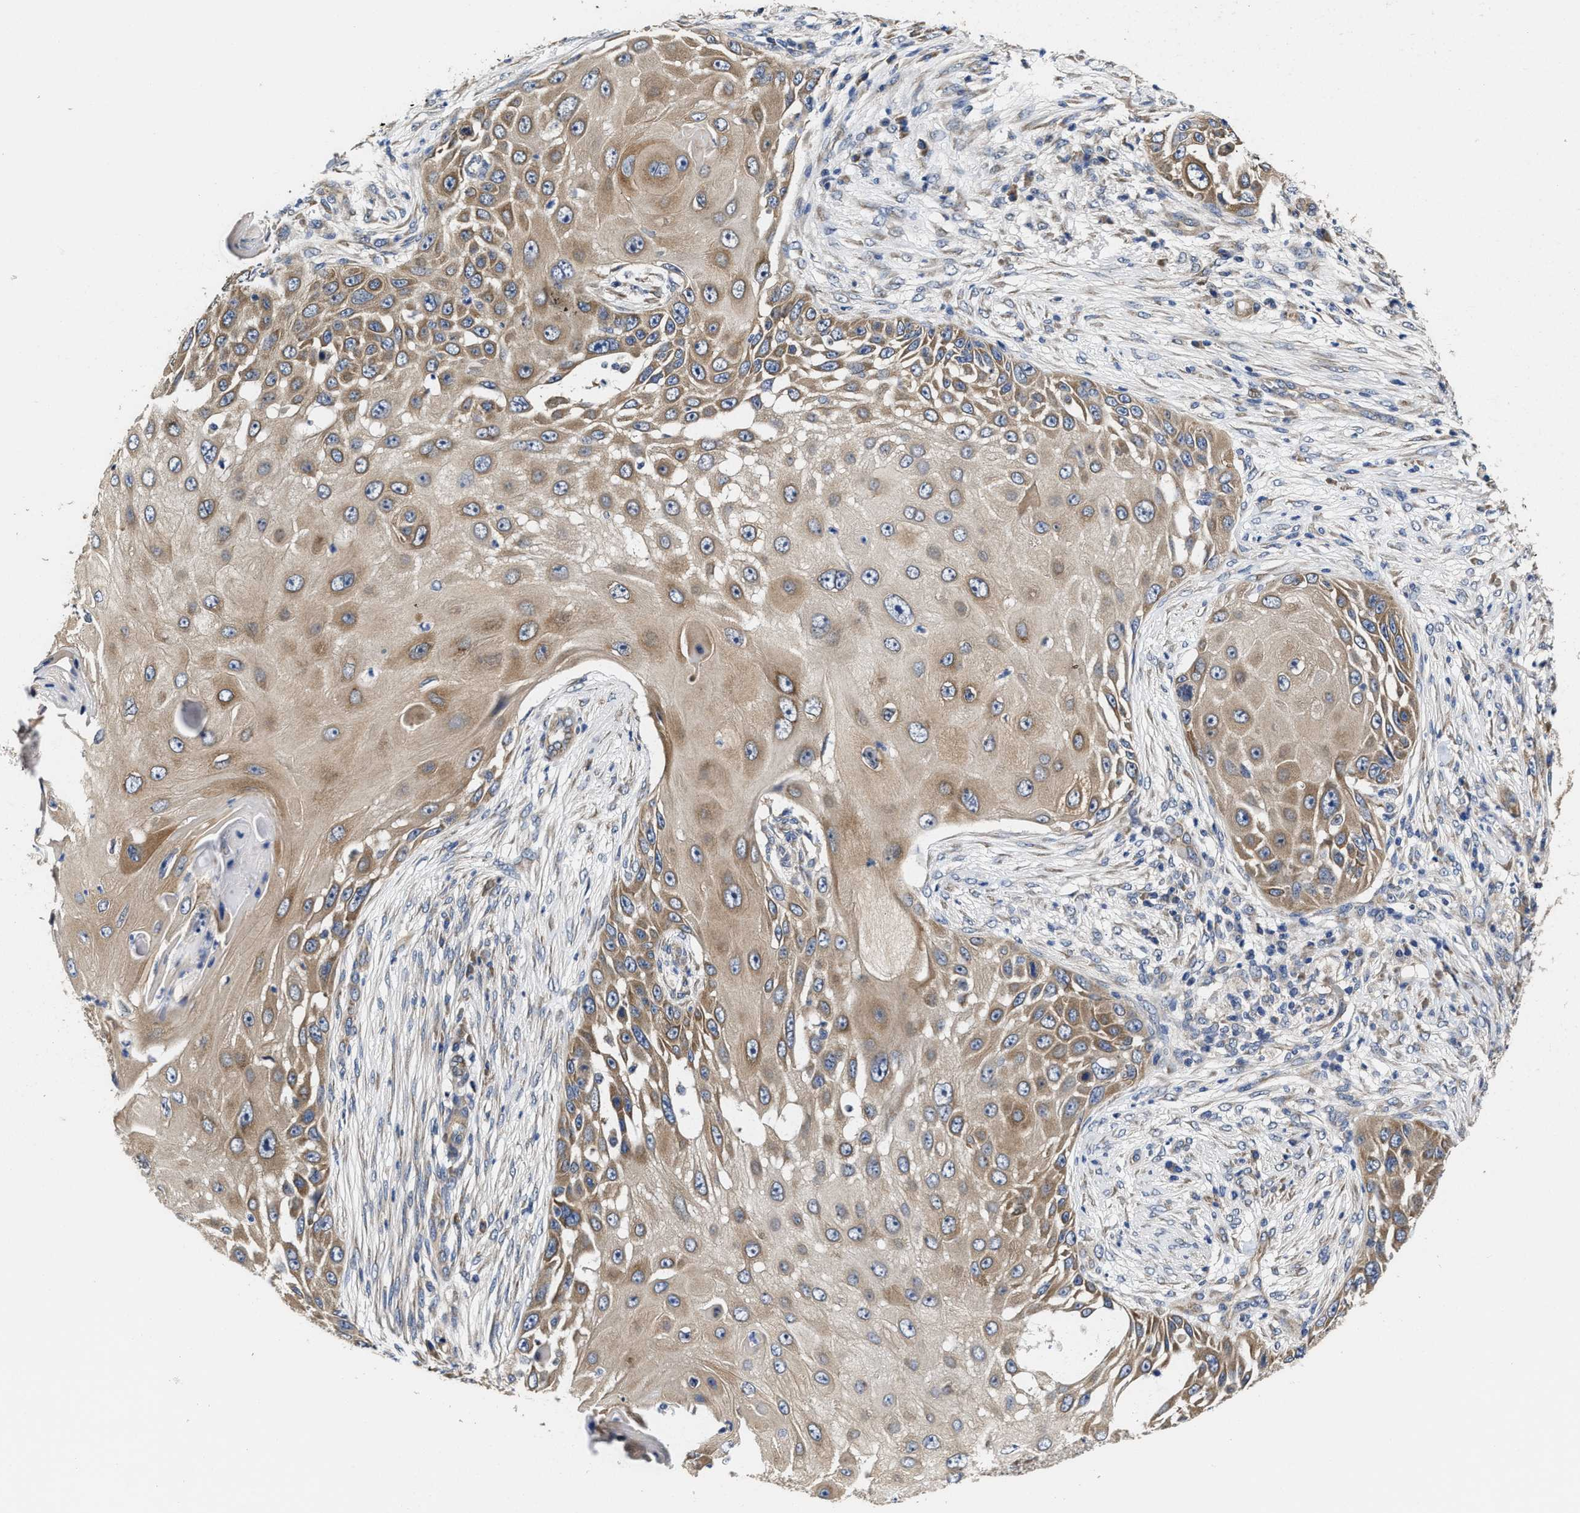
{"staining": {"intensity": "moderate", "quantity": ">75%", "location": "cytoplasmic/membranous"}, "tissue": "skin cancer", "cell_type": "Tumor cells", "image_type": "cancer", "snomed": [{"axis": "morphology", "description": "Squamous cell carcinoma, NOS"}, {"axis": "topography", "description": "Skin"}], "caption": "This histopathology image reveals immunohistochemistry (IHC) staining of skin cancer, with medium moderate cytoplasmic/membranous staining in about >75% of tumor cells.", "gene": "TRAF6", "patient": {"sex": "female", "age": 44}}